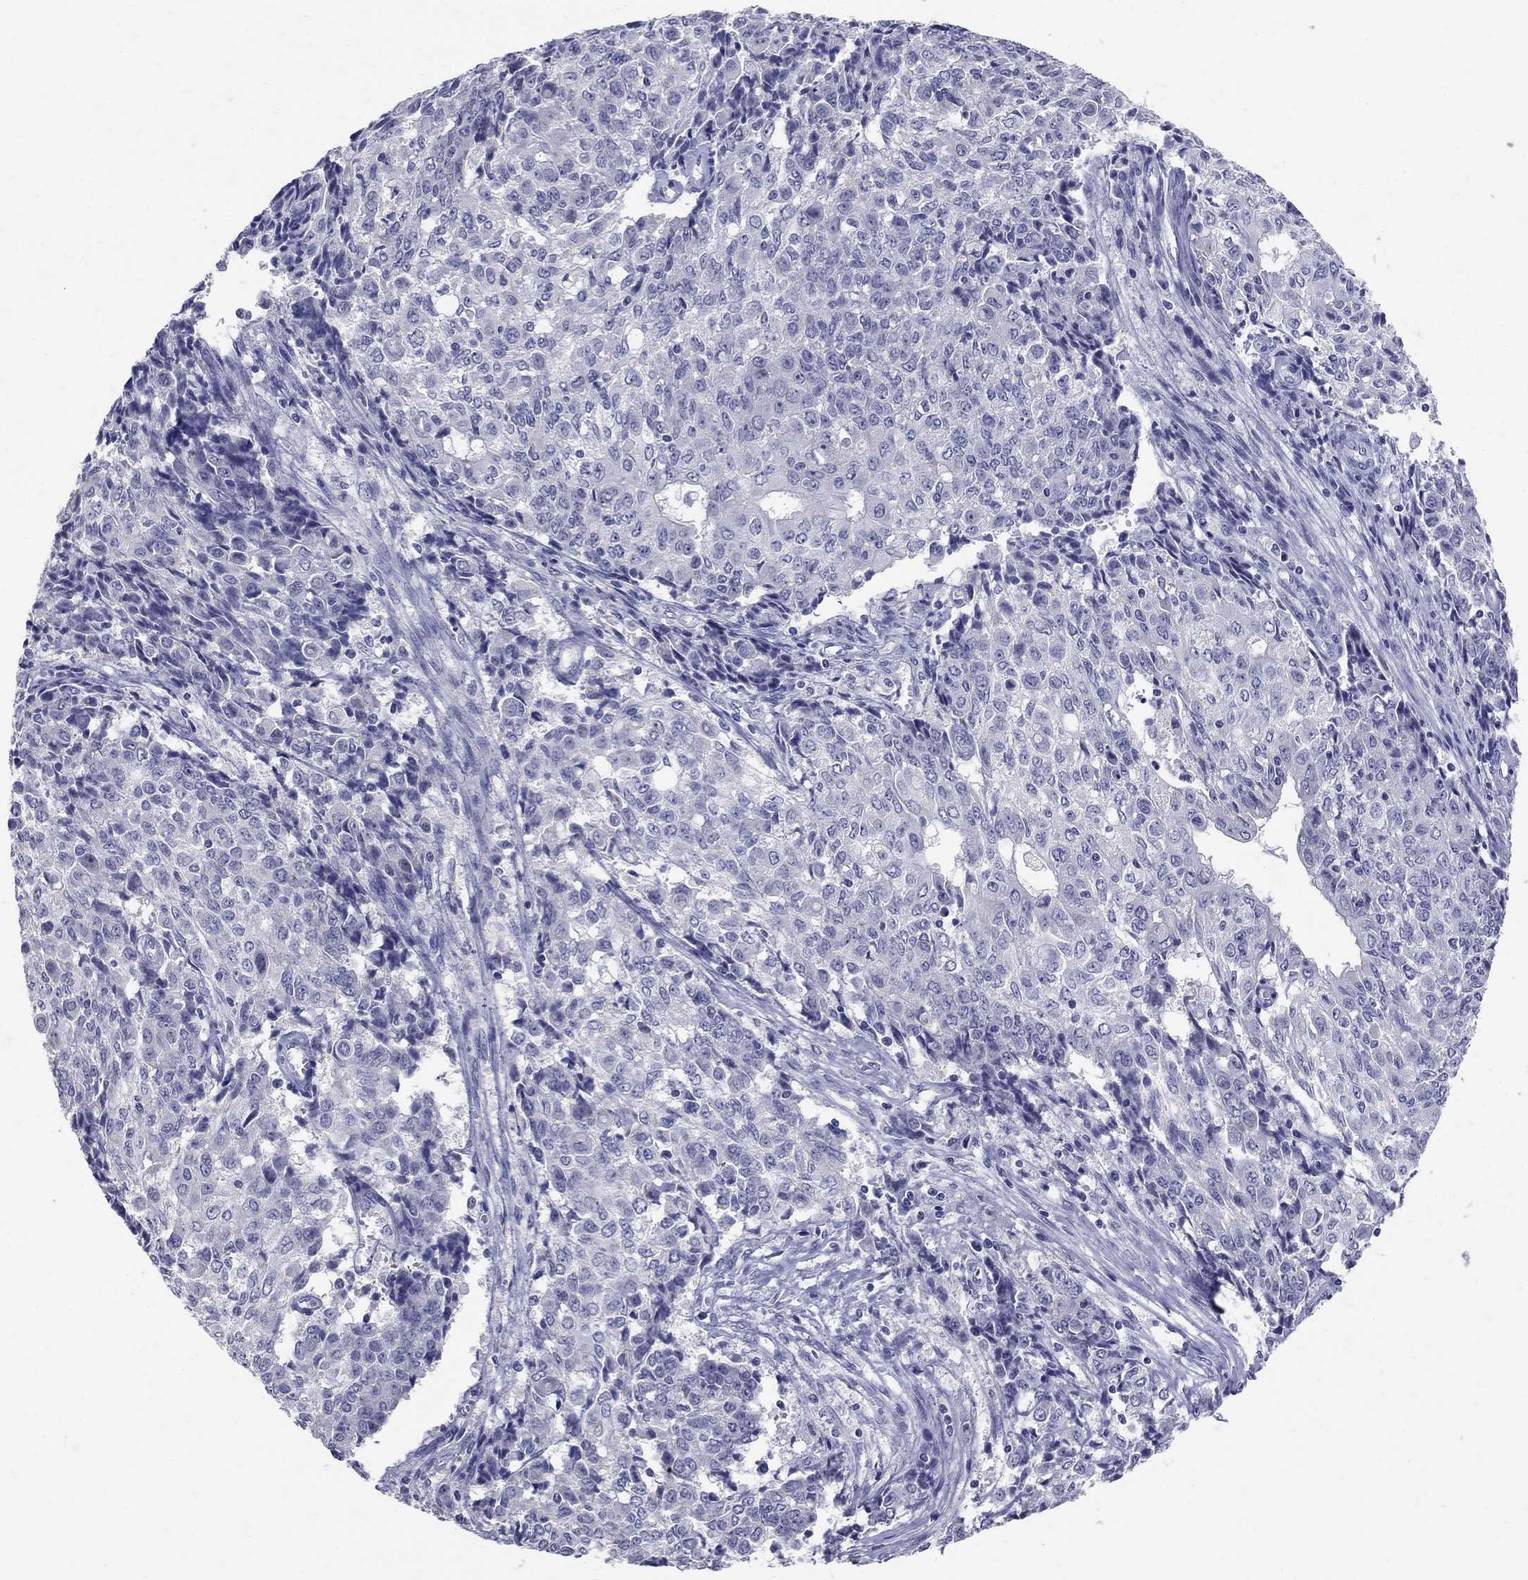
{"staining": {"intensity": "negative", "quantity": "none", "location": "none"}, "tissue": "ovarian cancer", "cell_type": "Tumor cells", "image_type": "cancer", "snomed": [{"axis": "morphology", "description": "Carcinoma, endometroid"}, {"axis": "topography", "description": "Ovary"}], "caption": "IHC of ovarian cancer (endometroid carcinoma) displays no staining in tumor cells. (DAB (3,3'-diaminobenzidine) immunohistochemistry with hematoxylin counter stain).", "gene": "TP53TG5", "patient": {"sex": "female", "age": 42}}